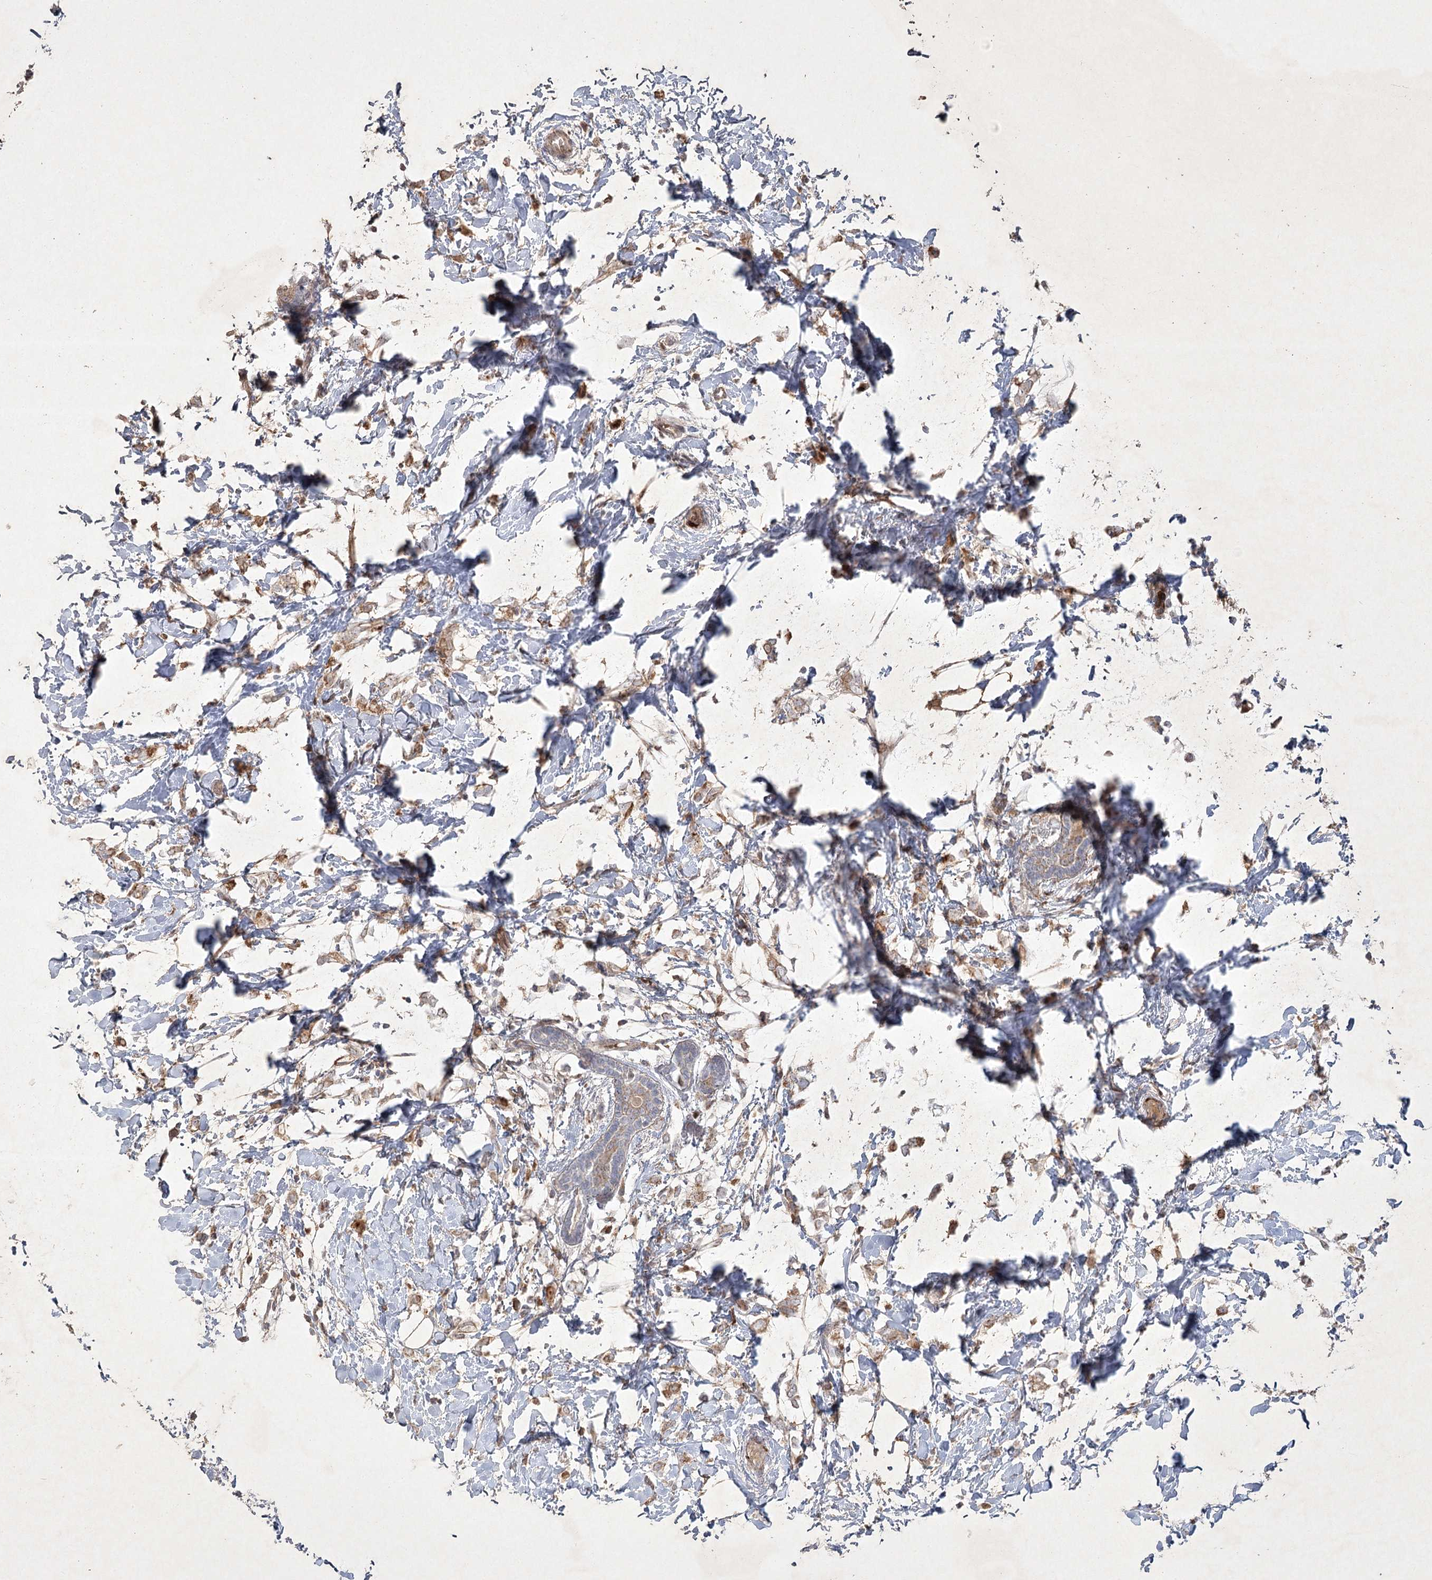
{"staining": {"intensity": "weak", "quantity": ">75%", "location": "cytoplasmic/membranous"}, "tissue": "breast cancer", "cell_type": "Tumor cells", "image_type": "cancer", "snomed": [{"axis": "morphology", "description": "Normal tissue, NOS"}, {"axis": "morphology", "description": "Lobular carcinoma"}, {"axis": "topography", "description": "Breast"}], "caption": "Lobular carcinoma (breast) was stained to show a protein in brown. There is low levels of weak cytoplasmic/membranous expression in approximately >75% of tumor cells.", "gene": "KBTBD4", "patient": {"sex": "female", "age": 47}}